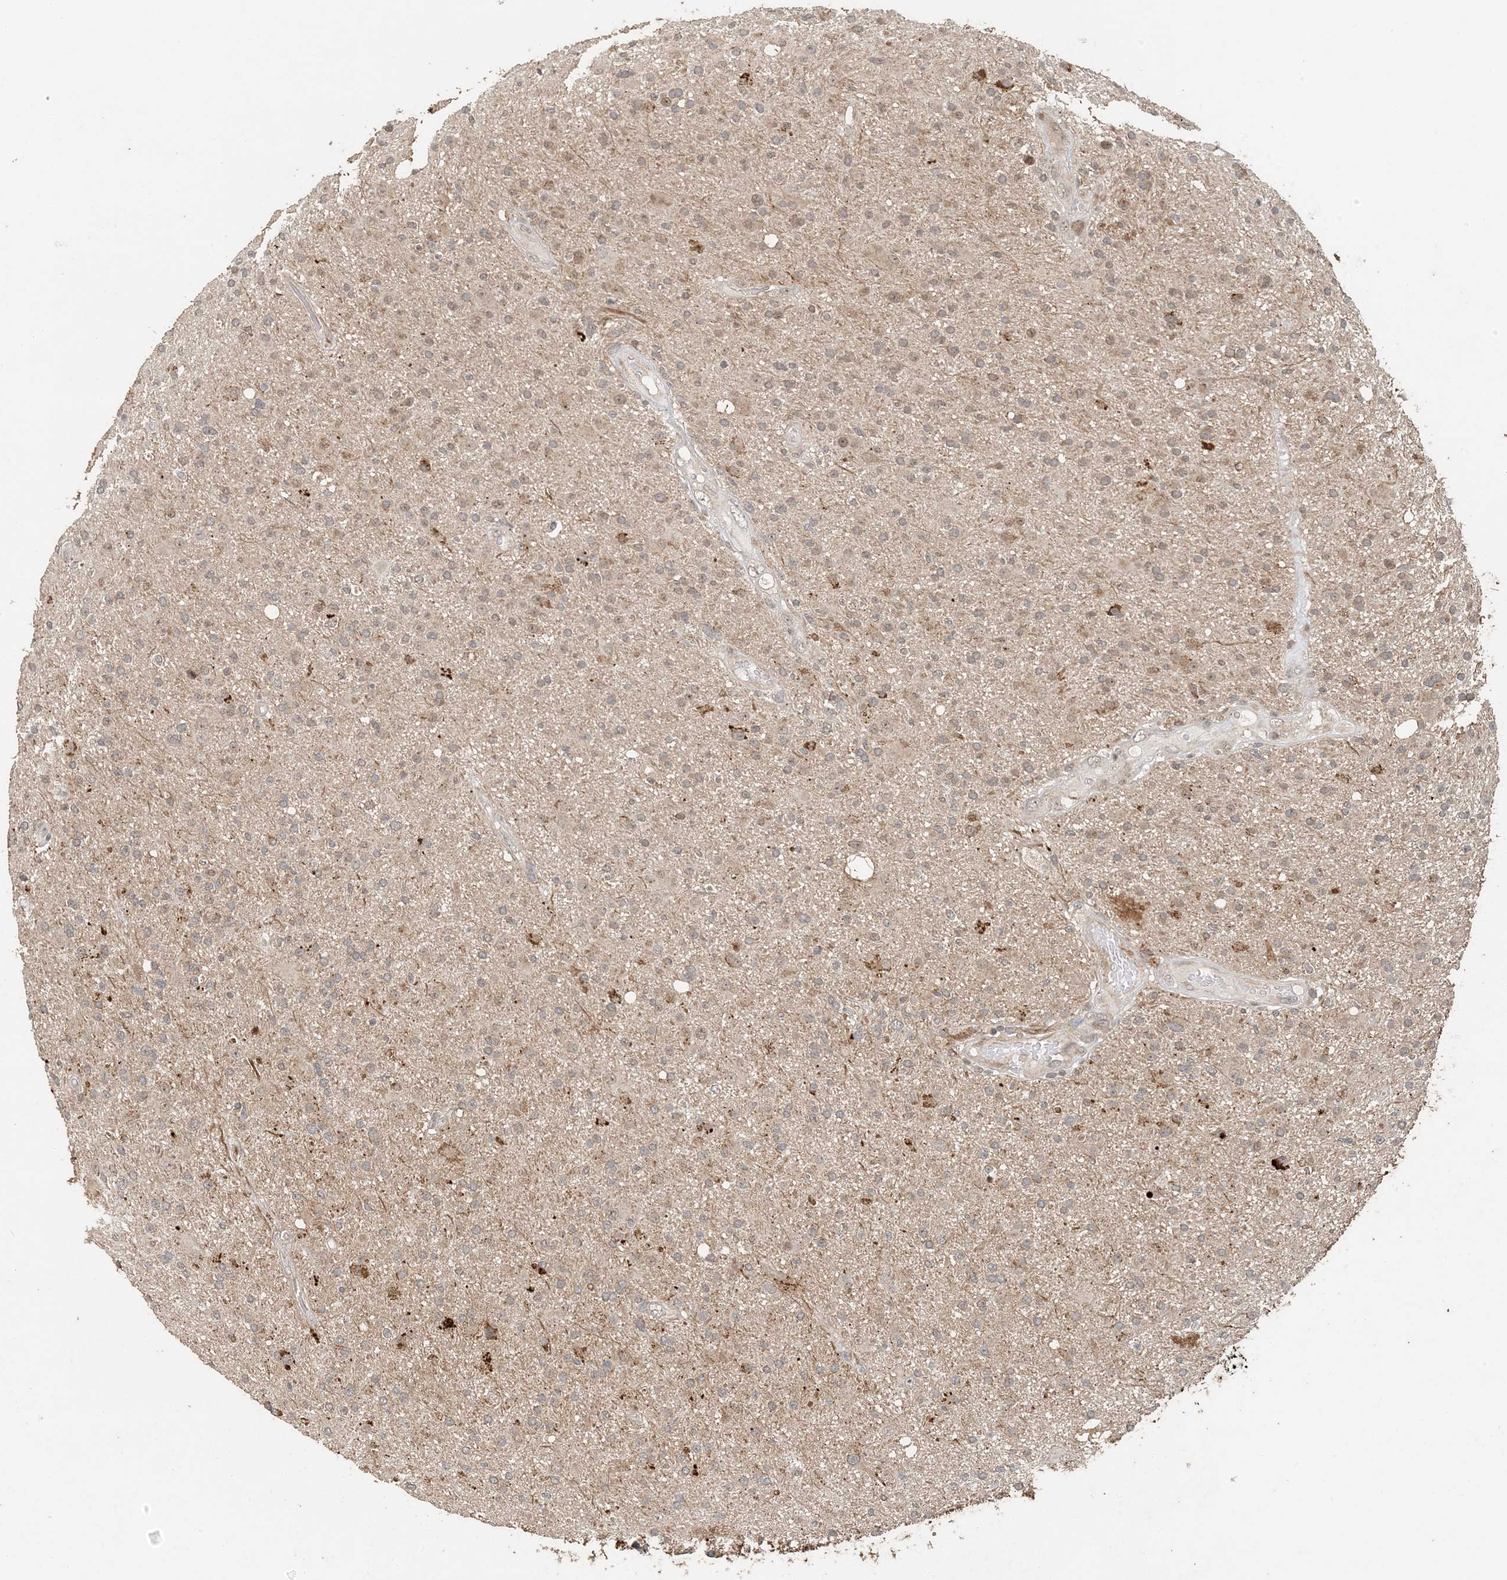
{"staining": {"intensity": "weak", "quantity": "25%-75%", "location": "cytoplasmic/membranous,nuclear"}, "tissue": "glioma", "cell_type": "Tumor cells", "image_type": "cancer", "snomed": [{"axis": "morphology", "description": "Glioma, malignant, High grade"}, {"axis": "topography", "description": "Brain"}], "caption": "Immunohistochemical staining of malignant high-grade glioma shows weak cytoplasmic/membranous and nuclear protein staining in approximately 25%-75% of tumor cells.", "gene": "ATP13A2", "patient": {"sex": "male", "age": 33}}